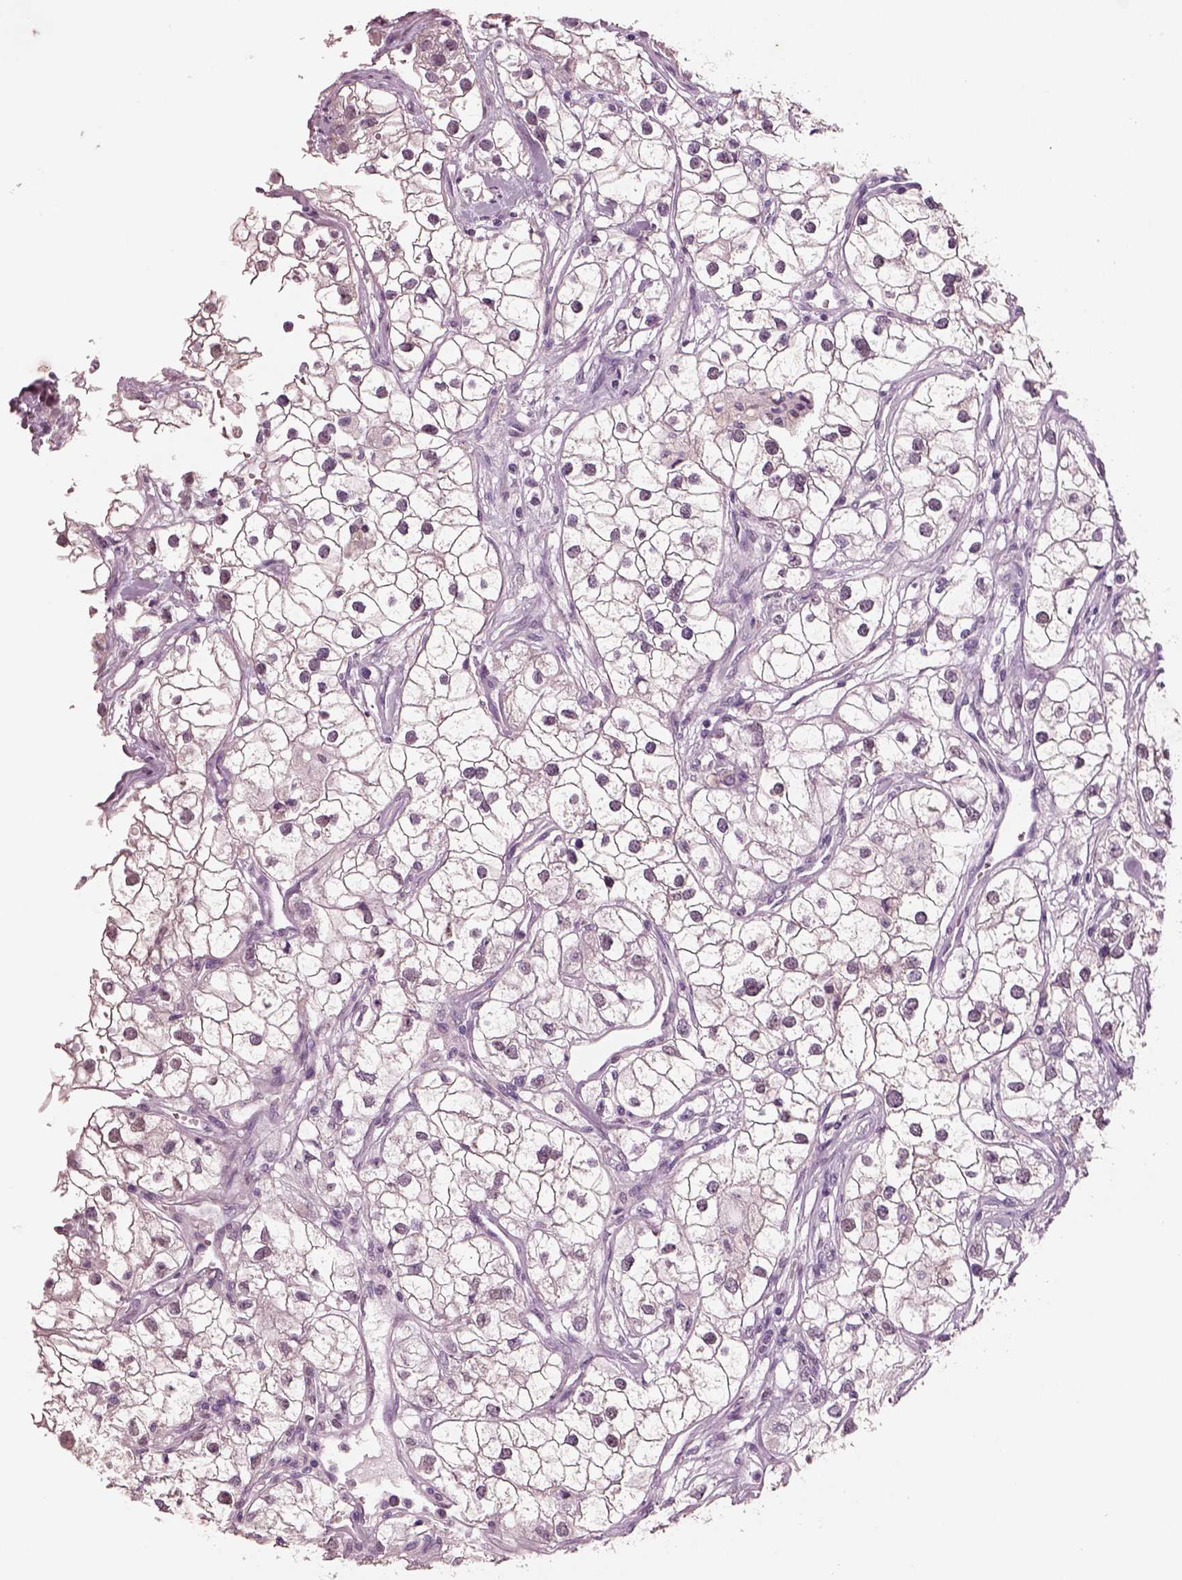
{"staining": {"intensity": "negative", "quantity": "none", "location": "none"}, "tissue": "renal cancer", "cell_type": "Tumor cells", "image_type": "cancer", "snomed": [{"axis": "morphology", "description": "Adenocarcinoma, NOS"}, {"axis": "topography", "description": "Kidney"}], "caption": "High power microscopy histopathology image of an IHC photomicrograph of renal cancer, revealing no significant staining in tumor cells.", "gene": "ELSPBP1", "patient": {"sex": "male", "age": 59}}